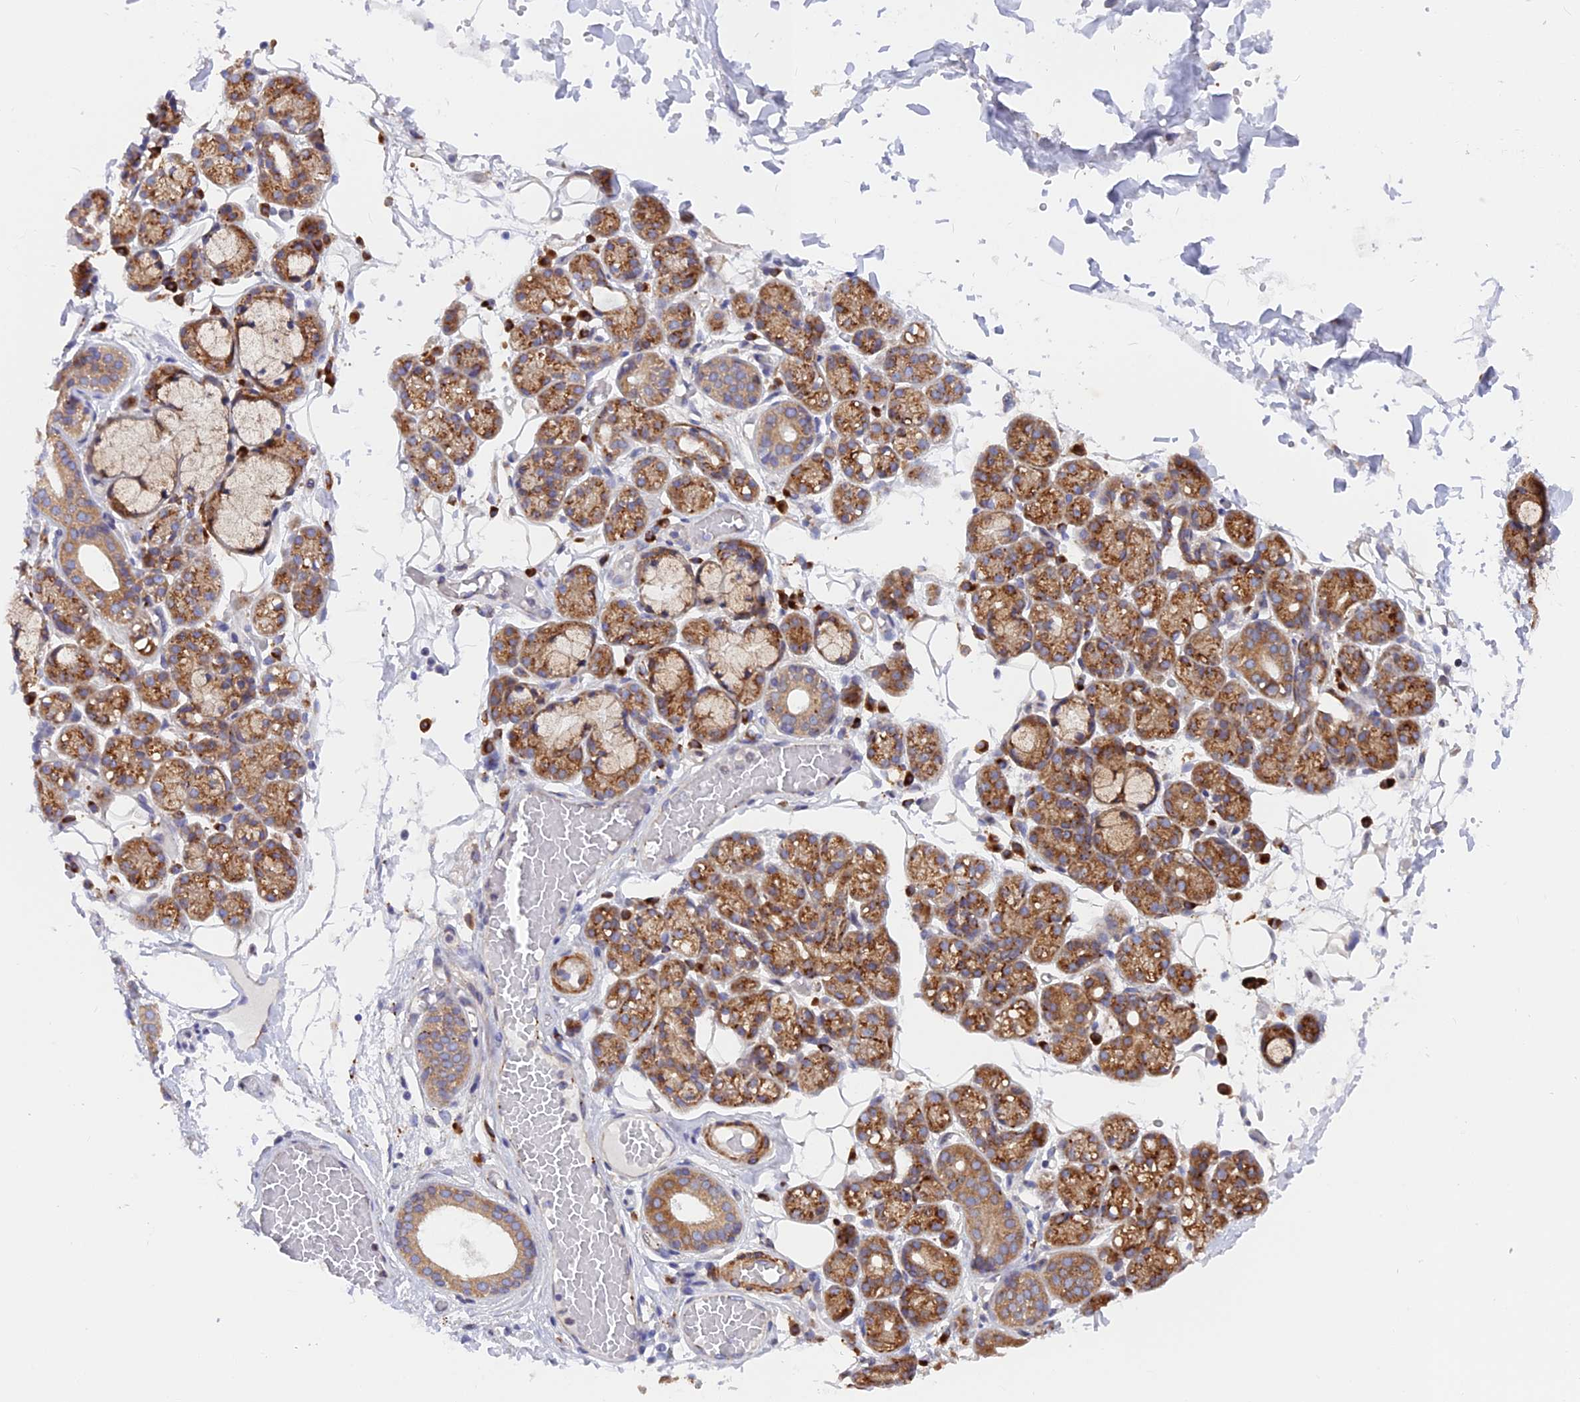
{"staining": {"intensity": "moderate", "quantity": ">75%", "location": "cytoplasmic/membranous"}, "tissue": "salivary gland", "cell_type": "Glandular cells", "image_type": "normal", "snomed": [{"axis": "morphology", "description": "Normal tissue, NOS"}, {"axis": "topography", "description": "Salivary gland"}], "caption": "The micrograph displays staining of unremarkable salivary gland, revealing moderate cytoplasmic/membranous protein staining (brown color) within glandular cells.", "gene": "TBC1D20", "patient": {"sex": "male", "age": 63}}